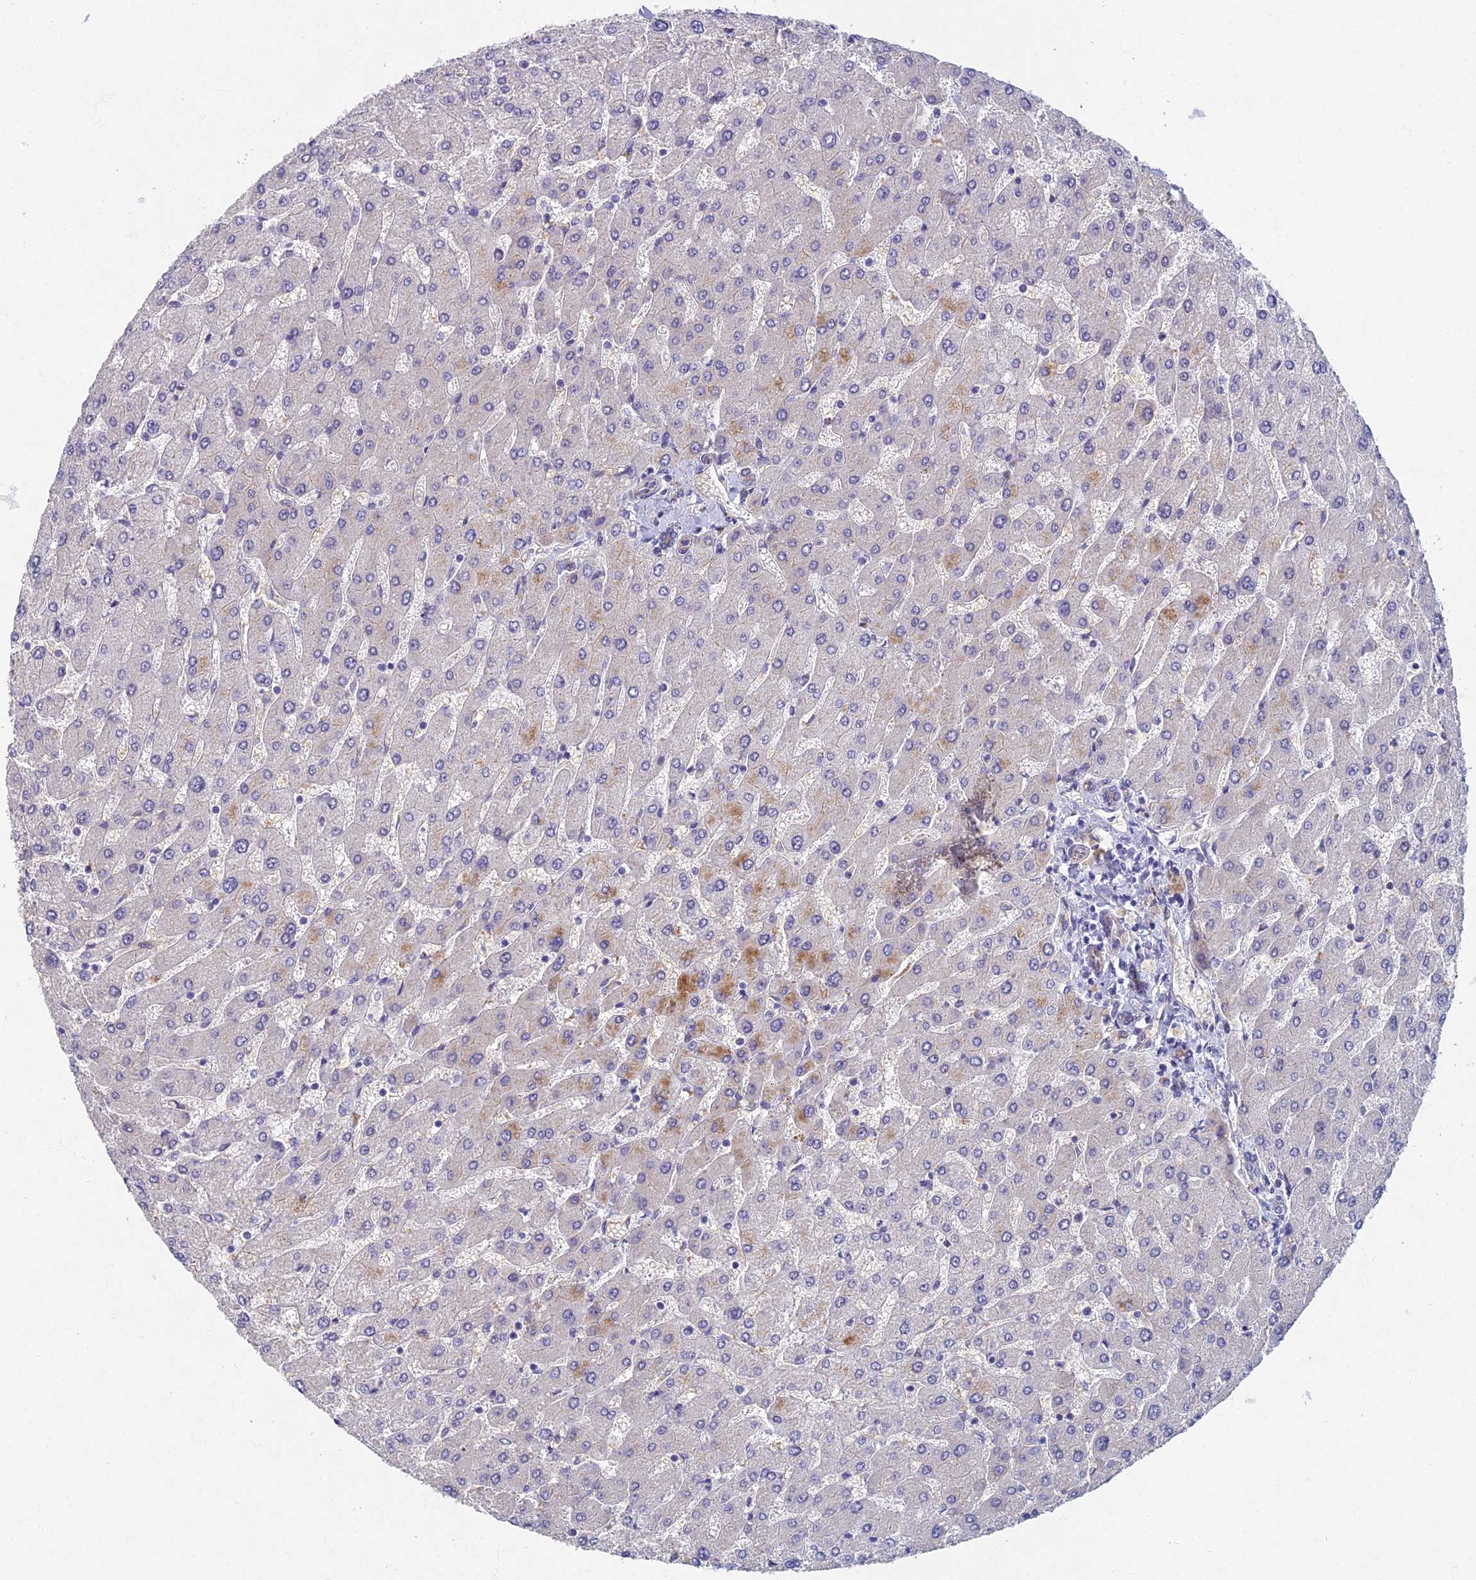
{"staining": {"intensity": "moderate", "quantity": "<25%", "location": "cytoplasmic/membranous"}, "tissue": "liver", "cell_type": "Cholangiocytes", "image_type": "normal", "snomed": [{"axis": "morphology", "description": "Normal tissue, NOS"}, {"axis": "topography", "description": "Liver"}], "caption": "An IHC micrograph of benign tissue is shown. Protein staining in brown labels moderate cytoplasmic/membranous positivity in liver within cholangiocytes.", "gene": "RHBDL2", "patient": {"sex": "male", "age": 55}}